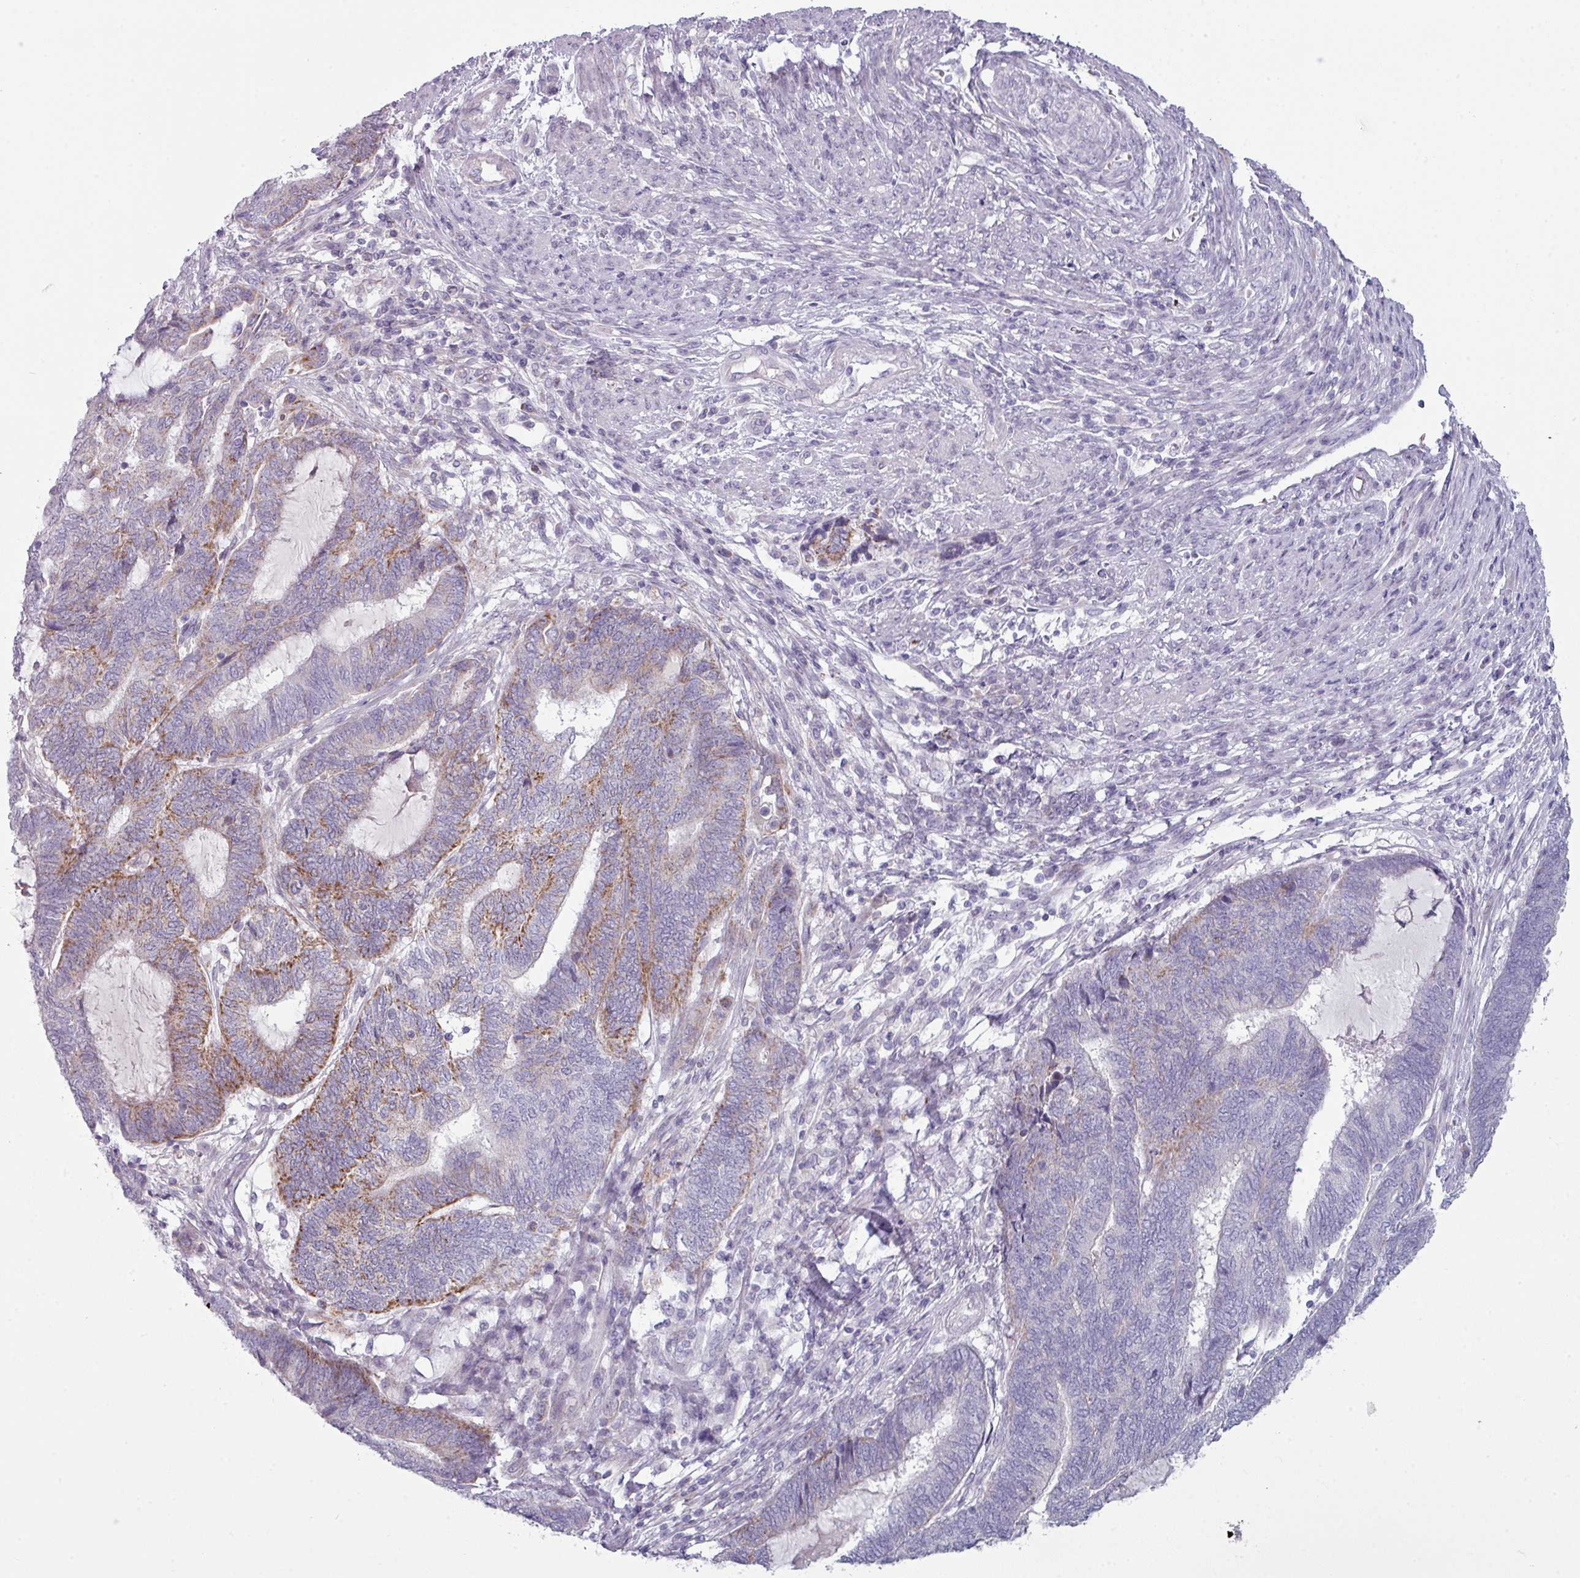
{"staining": {"intensity": "moderate", "quantity": "25%-75%", "location": "cytoplasmic/membranous"}, "tissue": "endometrial cancer", "cell_type": "Tumor cells", "image_type": "cancer", "snomed": [{"axis": "morphology", "description": "Adenocarcinoma, NOS"}, {"axis": "topography", "description": "Uterus"}, {"axis": "topography", "description": "Endometrium"}], "caption": "A micrograph of endometrial cancer (adenocarcinoma) stained for a protein reveals moderate cytoplasmic/membranous brown staining in tumor cells.", "gene": "ZNF615", "patient": {"sex": "female", "age": 70}}